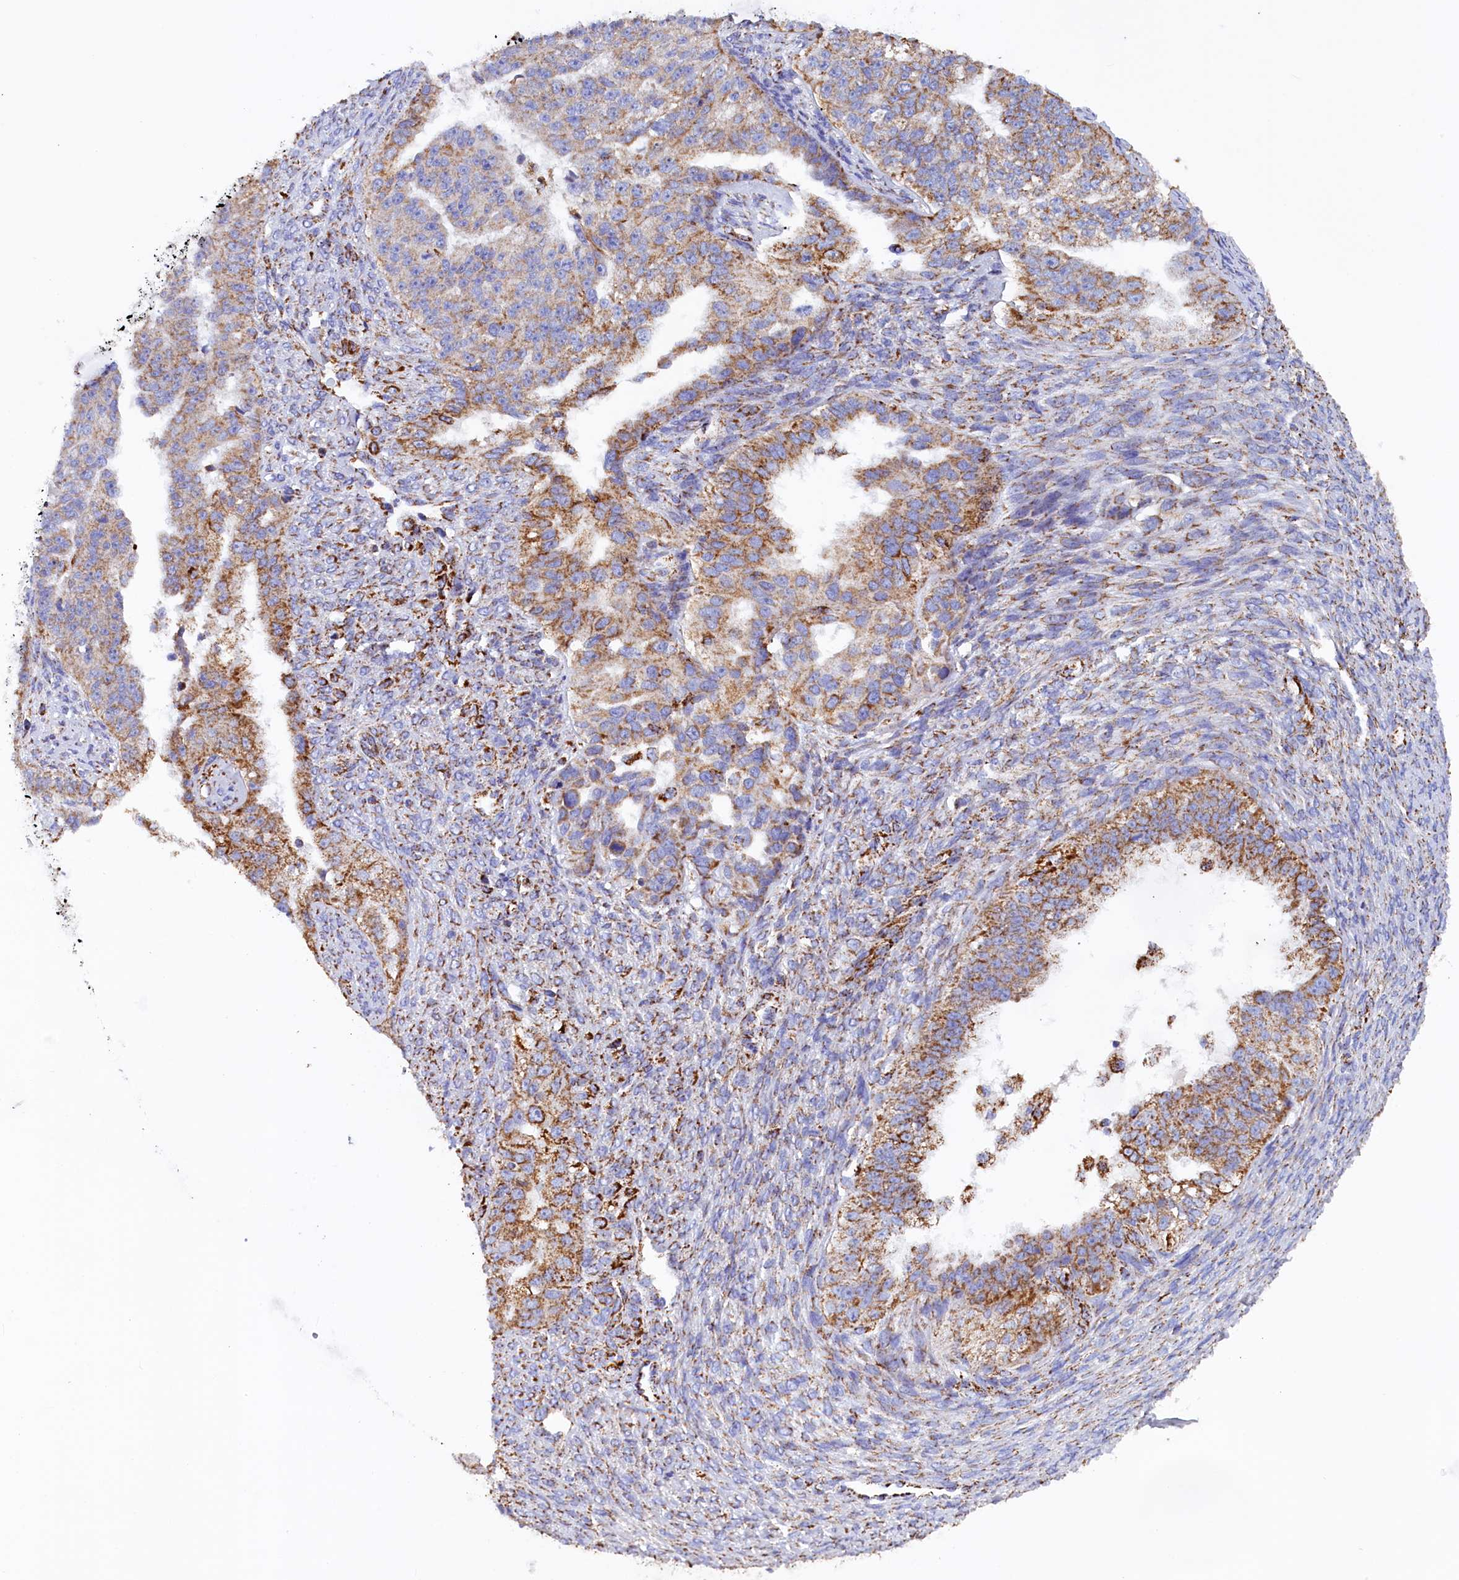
{"staining": {"intensity": "moderate", "quantity": ">75%", "location": "cytoplasmic/membranous"}, "tissue": "ovarian cancer", "cell_type": "Tumor cells", "image_type": "cancer", "snomed": [{"axis": "morphology", "description": "Cystadenocarcinoma, serous, NOS"}, {"axis": "topography", "description": "Ovary"}], "caption": "An IHC histopathology image of neoplastic tissue is shown. Protein staining in brown shows moderate cytoplasmic/membranous positivity in ovarian cancer (serous cystadenocarcinoma) within tumor cells.", "gene": "SLC39A3", "patient": {"sex": "female", "age": 58}}